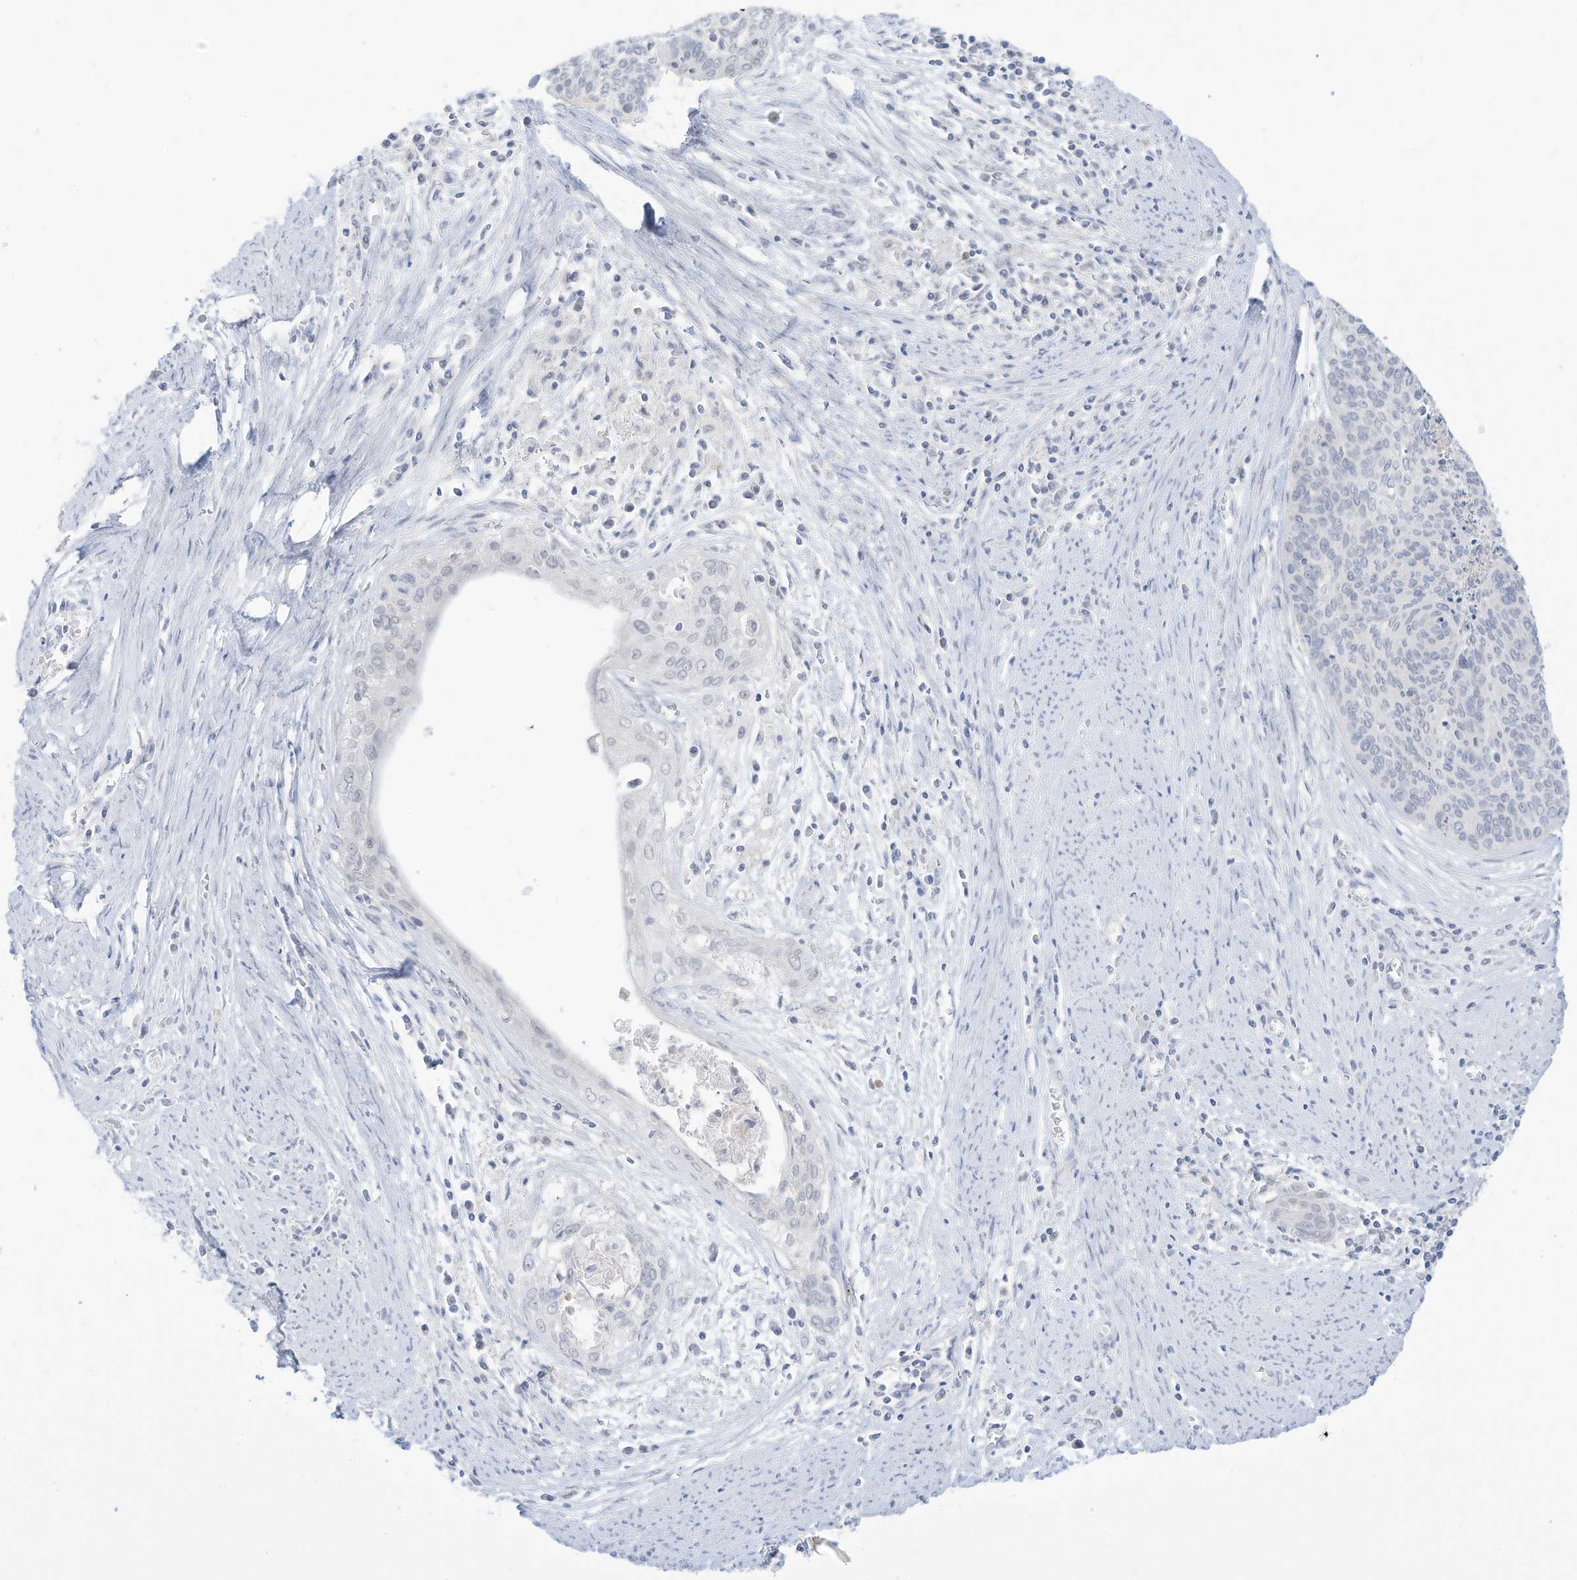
{"staining": {"intensity": "negative", "quantity": "none", "location": "none"}, "tissue": "cervical cancer", "cell_type": "Tumor cells", "image_type": "cancer", "snomed": [{"axis": "morphology", "description": "Squamous cell carcinoma, NOS"}, {"axis": "topography", "description": "Cervix"}], "caption": "Human squamous cell carcinoma (cervical) stained for a protein using immunohistochemistry shows no positivity in tumor cells.", "gene": "OGT", "patient": {"sex": "female", "age": 55}}